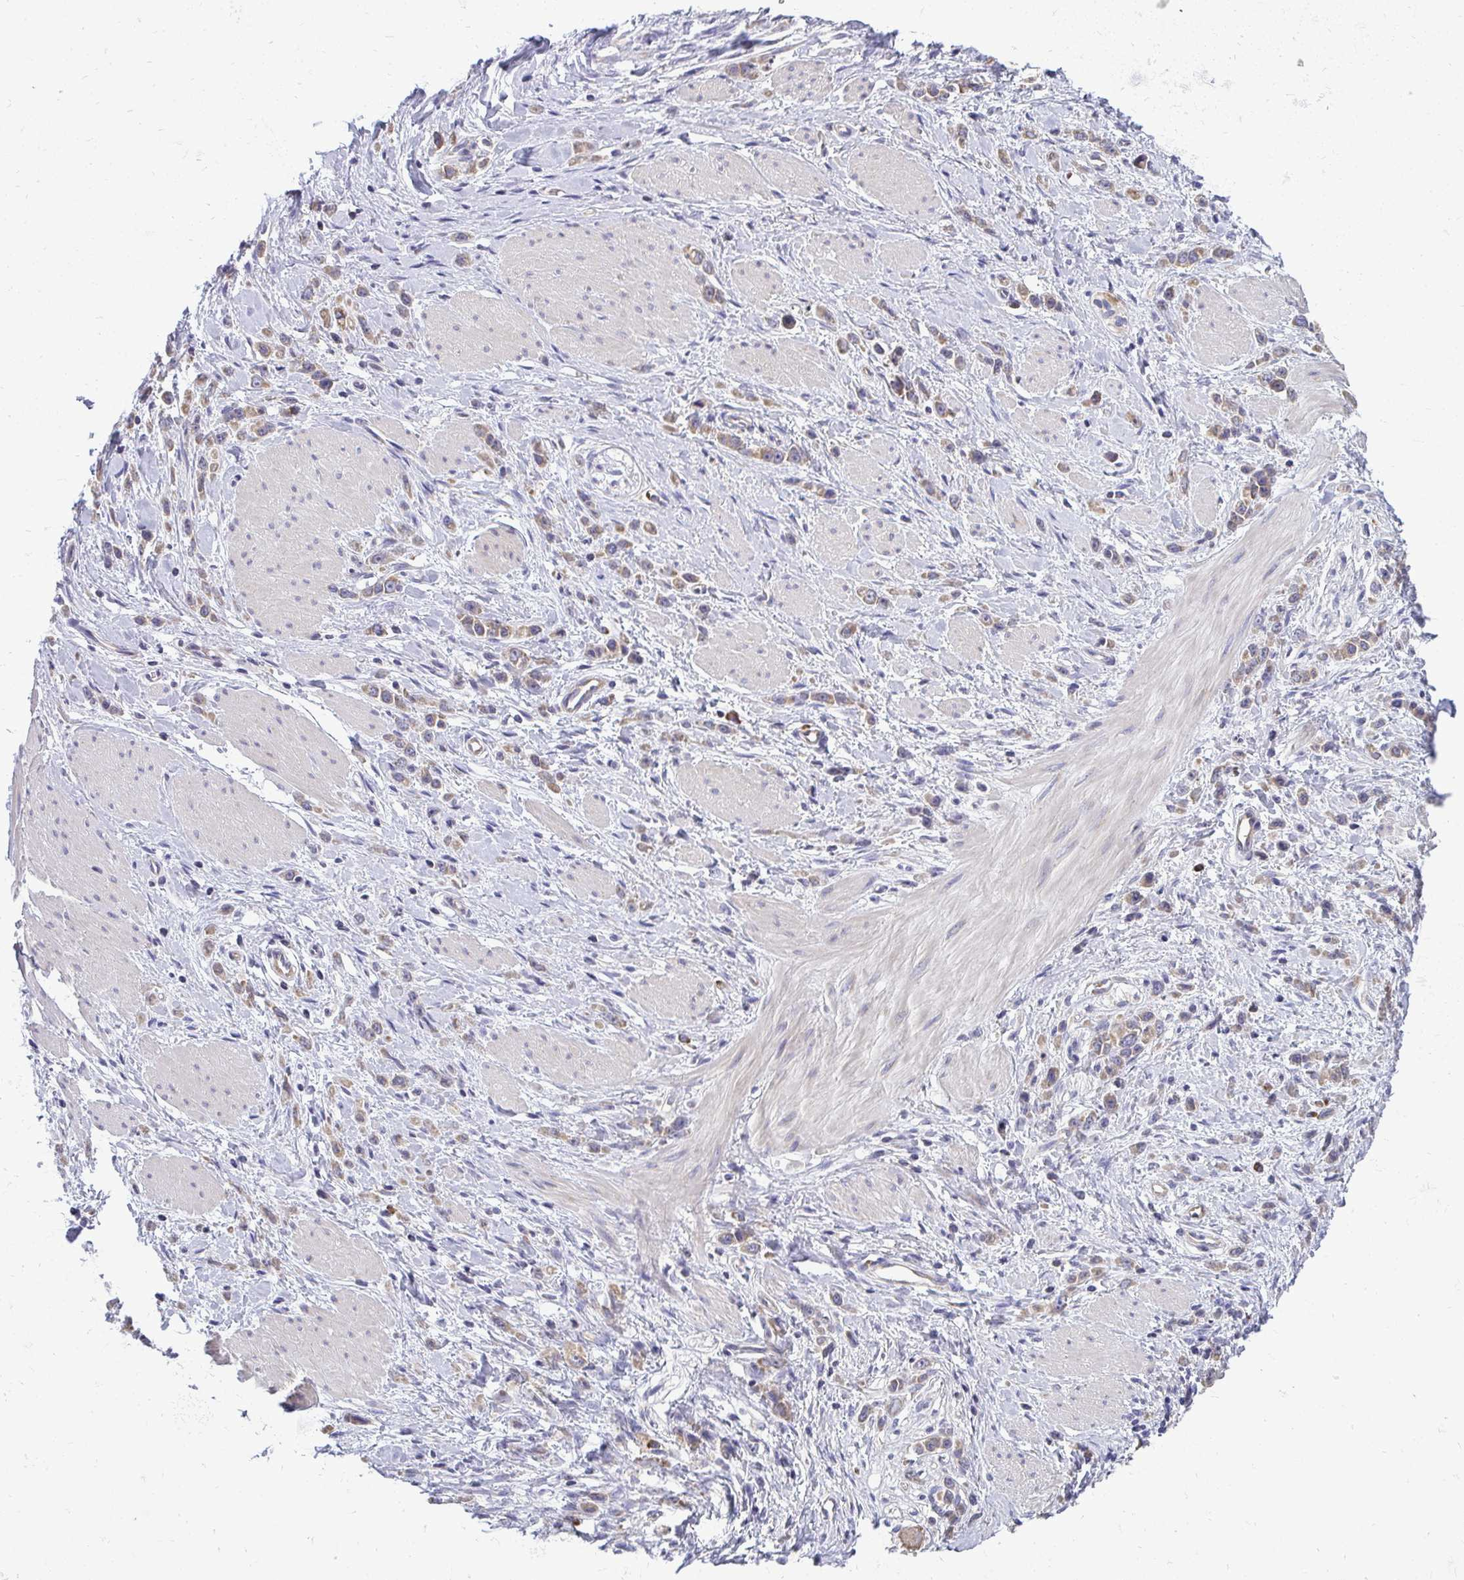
{"staining": {"intensity": "moderate", "quantity": ">75%", "location": "cytoplasmic/membranous"}, "tissue": "stomach cancer", "cell_type": "Tumor cells", "image_type": "cancer", "snomed": [{"axis": "morphology", "description": "Adenocarcinoma, NOS"}, {"axis": "topography", "description": "Stomach"}], "caption": "A medium amount of moderate cytoplasmic/membranous staining is seen in approximately >75% of tumor cells in stomach adenocarcinoma tissue. (IHC, brightfield microscopy, high magnification).", "gene": "RPLP2", "patient": {"sex": "male", "age": 47}}